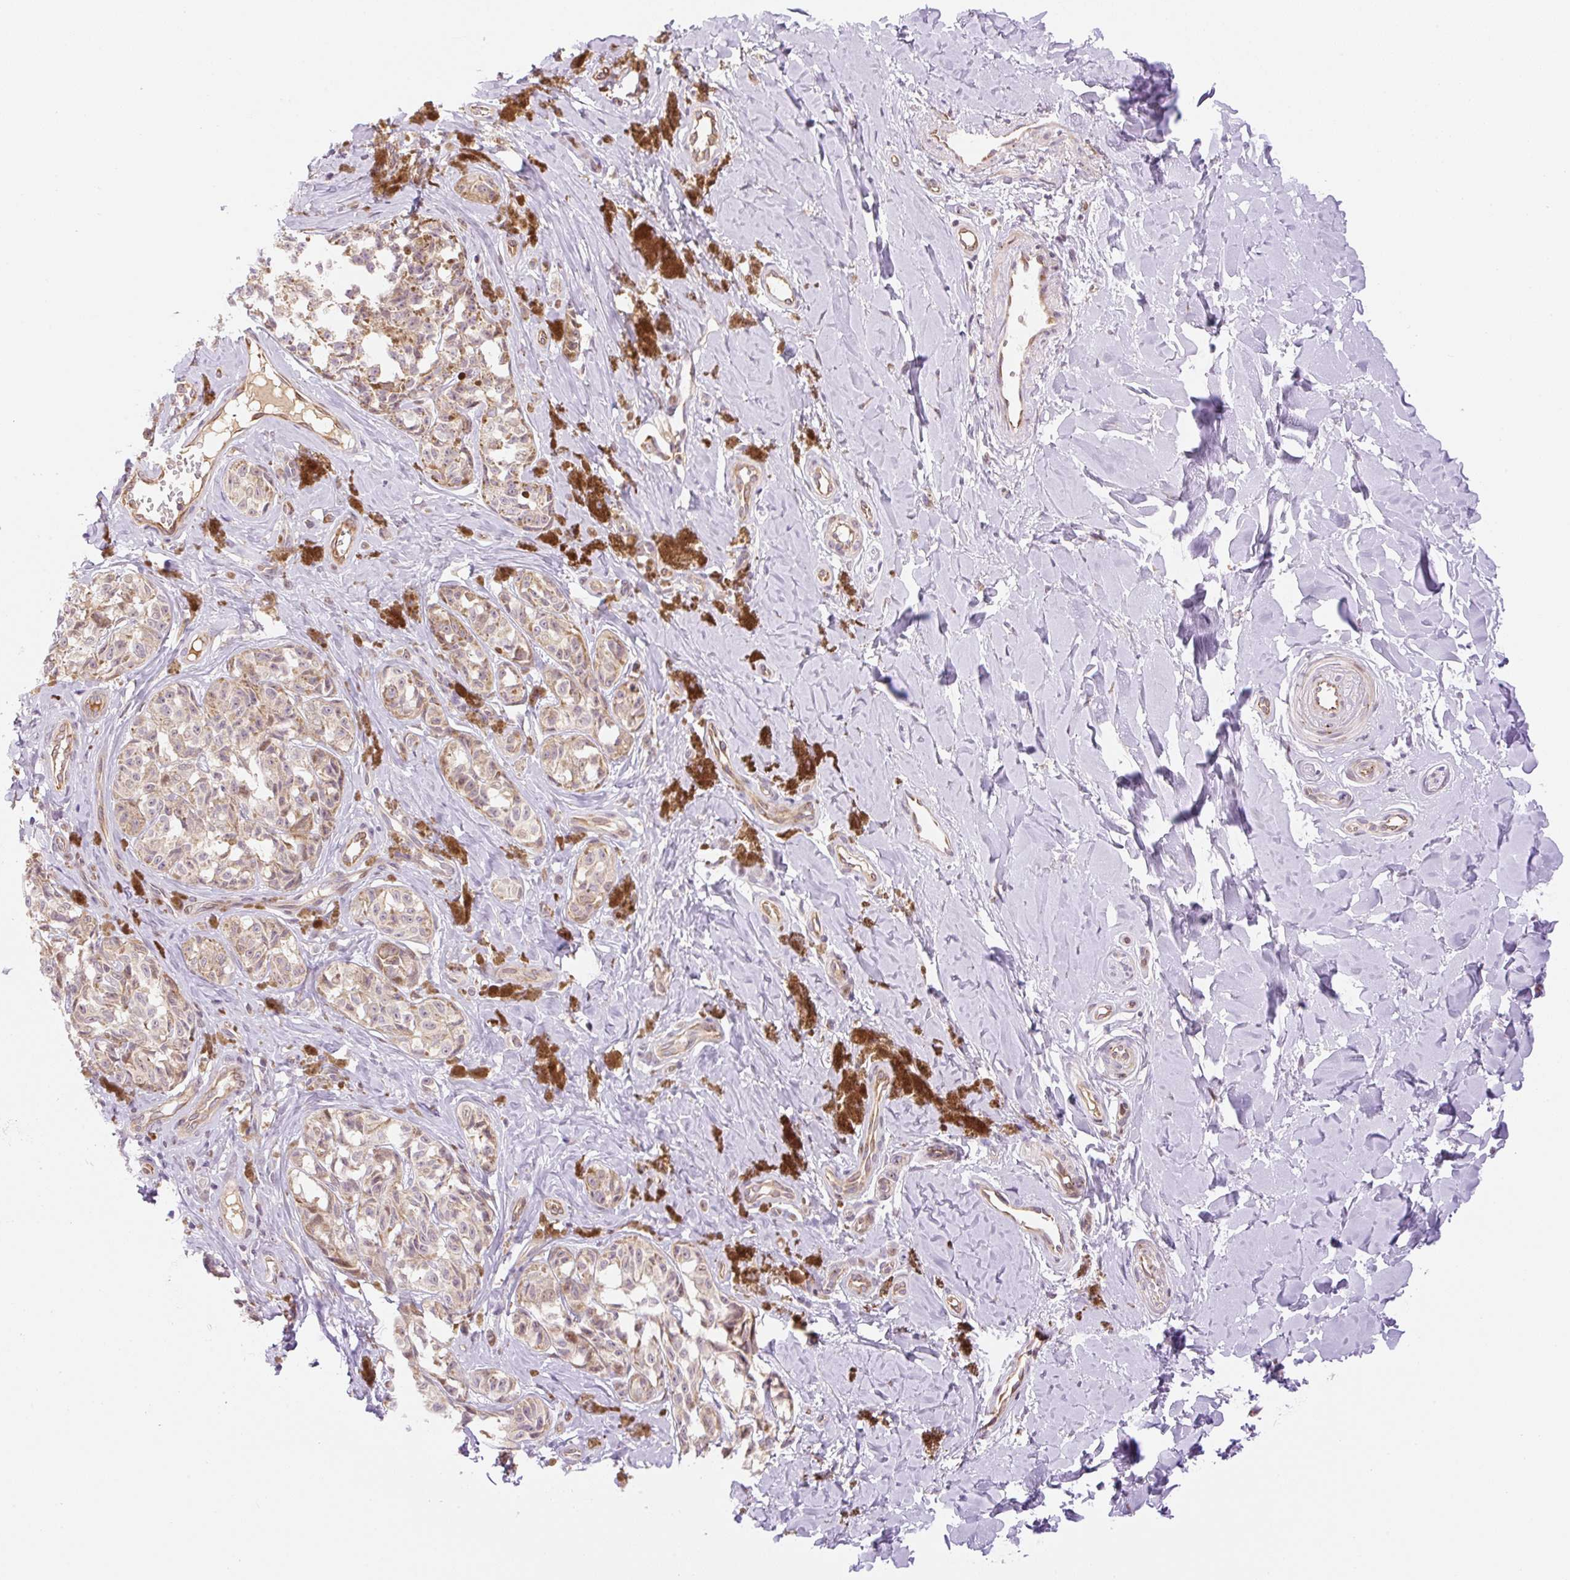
{"staining": {"intensity": "weak", "quantity": "25%-75%", "location": "cytoplasmic/membranous"}, "tissue": "melanoma", "cell_type": "Tumor cells", "image_type": "cancer", "snomed": [{"axis": "morphology", "description": "Malignant melanoma, NOS"}, {"axis": "topography", "description": "Skin"}], "caption": "Immunohistochemical staining of melanoma displays weak cytoplasmic/membranous protein staining in about 25%-75% of tumor cells.", "gene": "ZNF394", "patient": {"sex": "female", "age": 65}}